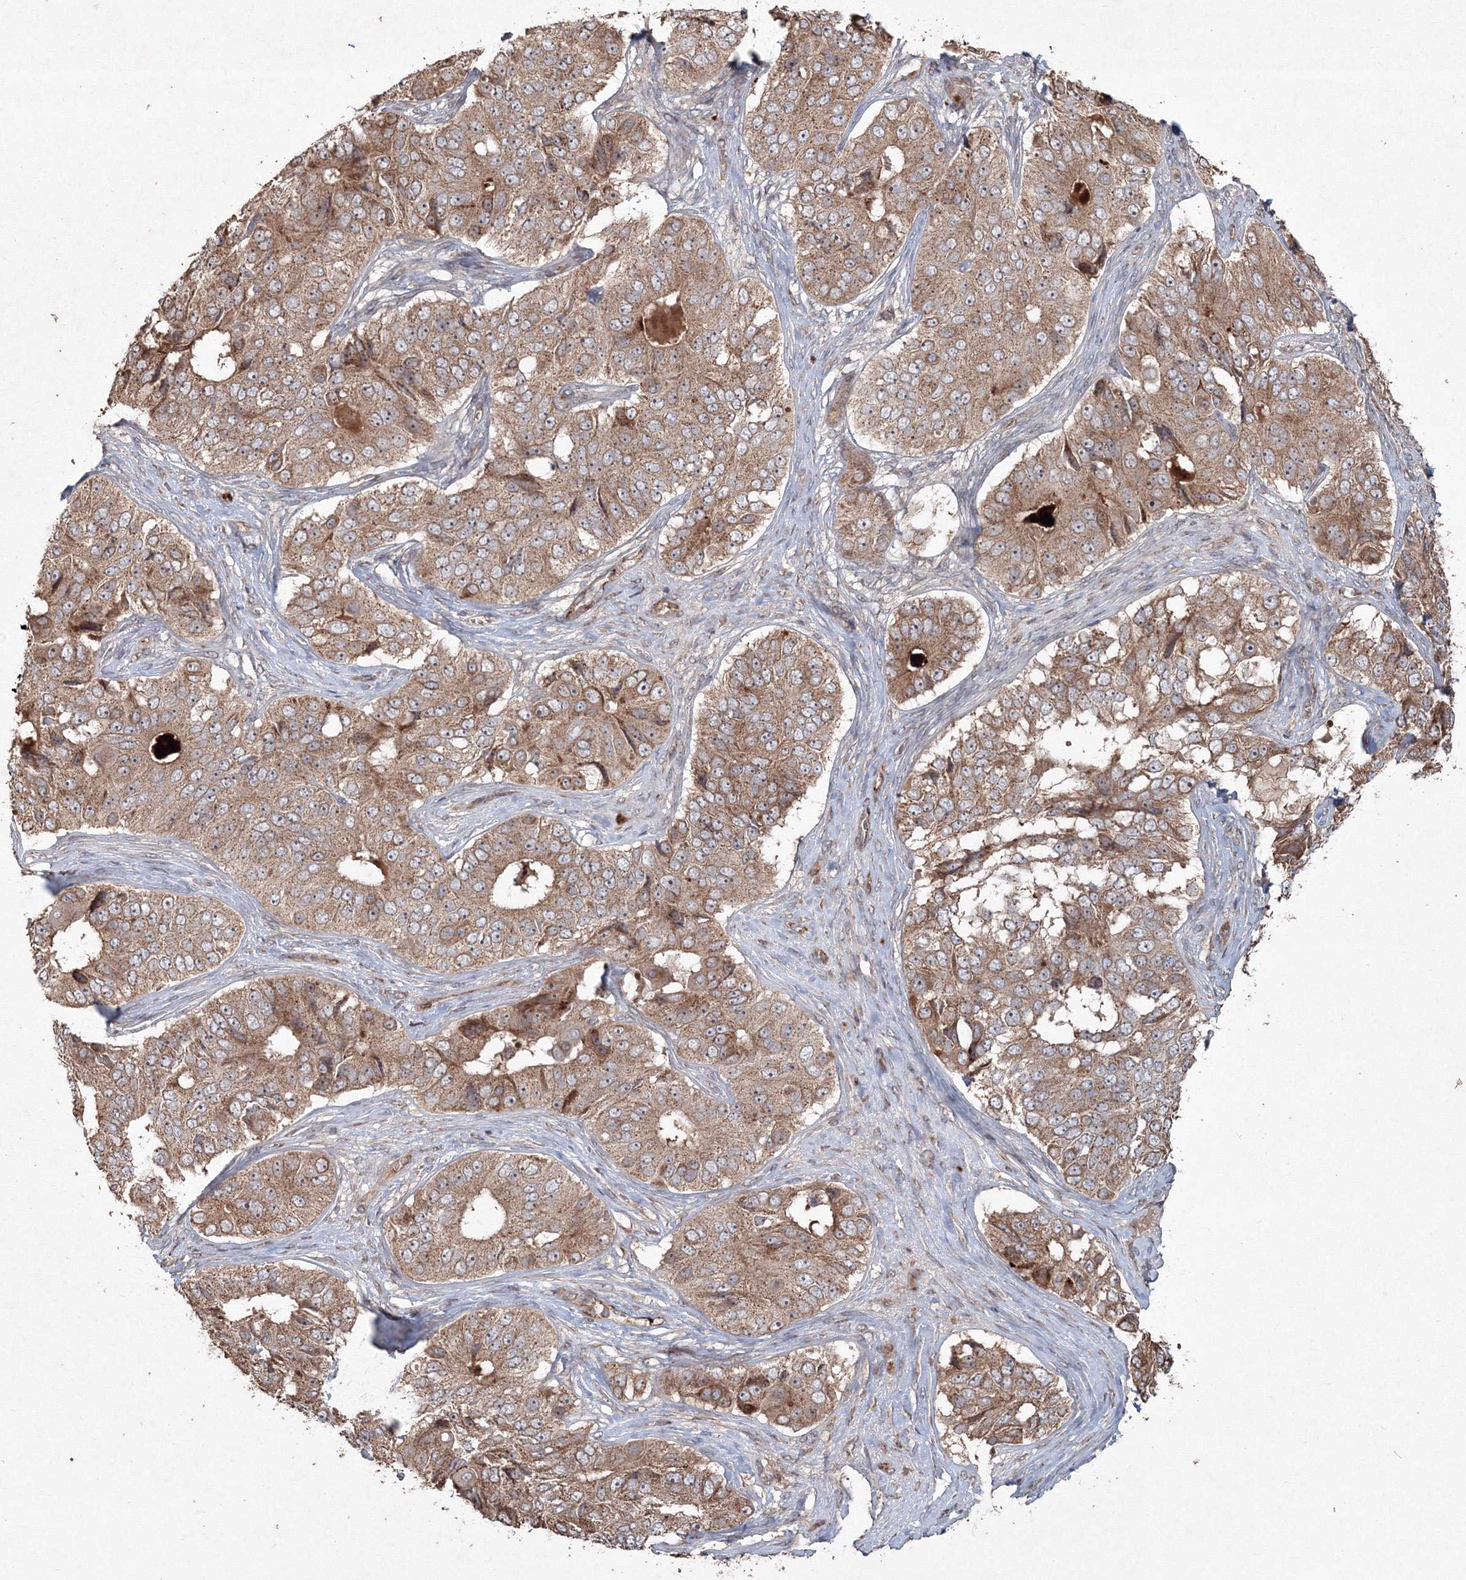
{"staining": {"intensity": "moderate", "quantity": ">75%", "location": "cytoplasmic/membranous"}, "tissue": "ovarian cancer", "cell_type": "Tumor cells", "image_type": "cancer", "snomed": [{"axis": "morphology", "description": "Carcinoma, endometroid"}, {"axis": "topography", "description": "Ovary"}], "caption": "The immunohistochemical stain labels moderate cytoplasmic/membranous staining in tumor cells of ovarian endometroid carcinoma tissue.", "gene": "ANAPC16", "patient": {"sex": "female", "age": 51}}